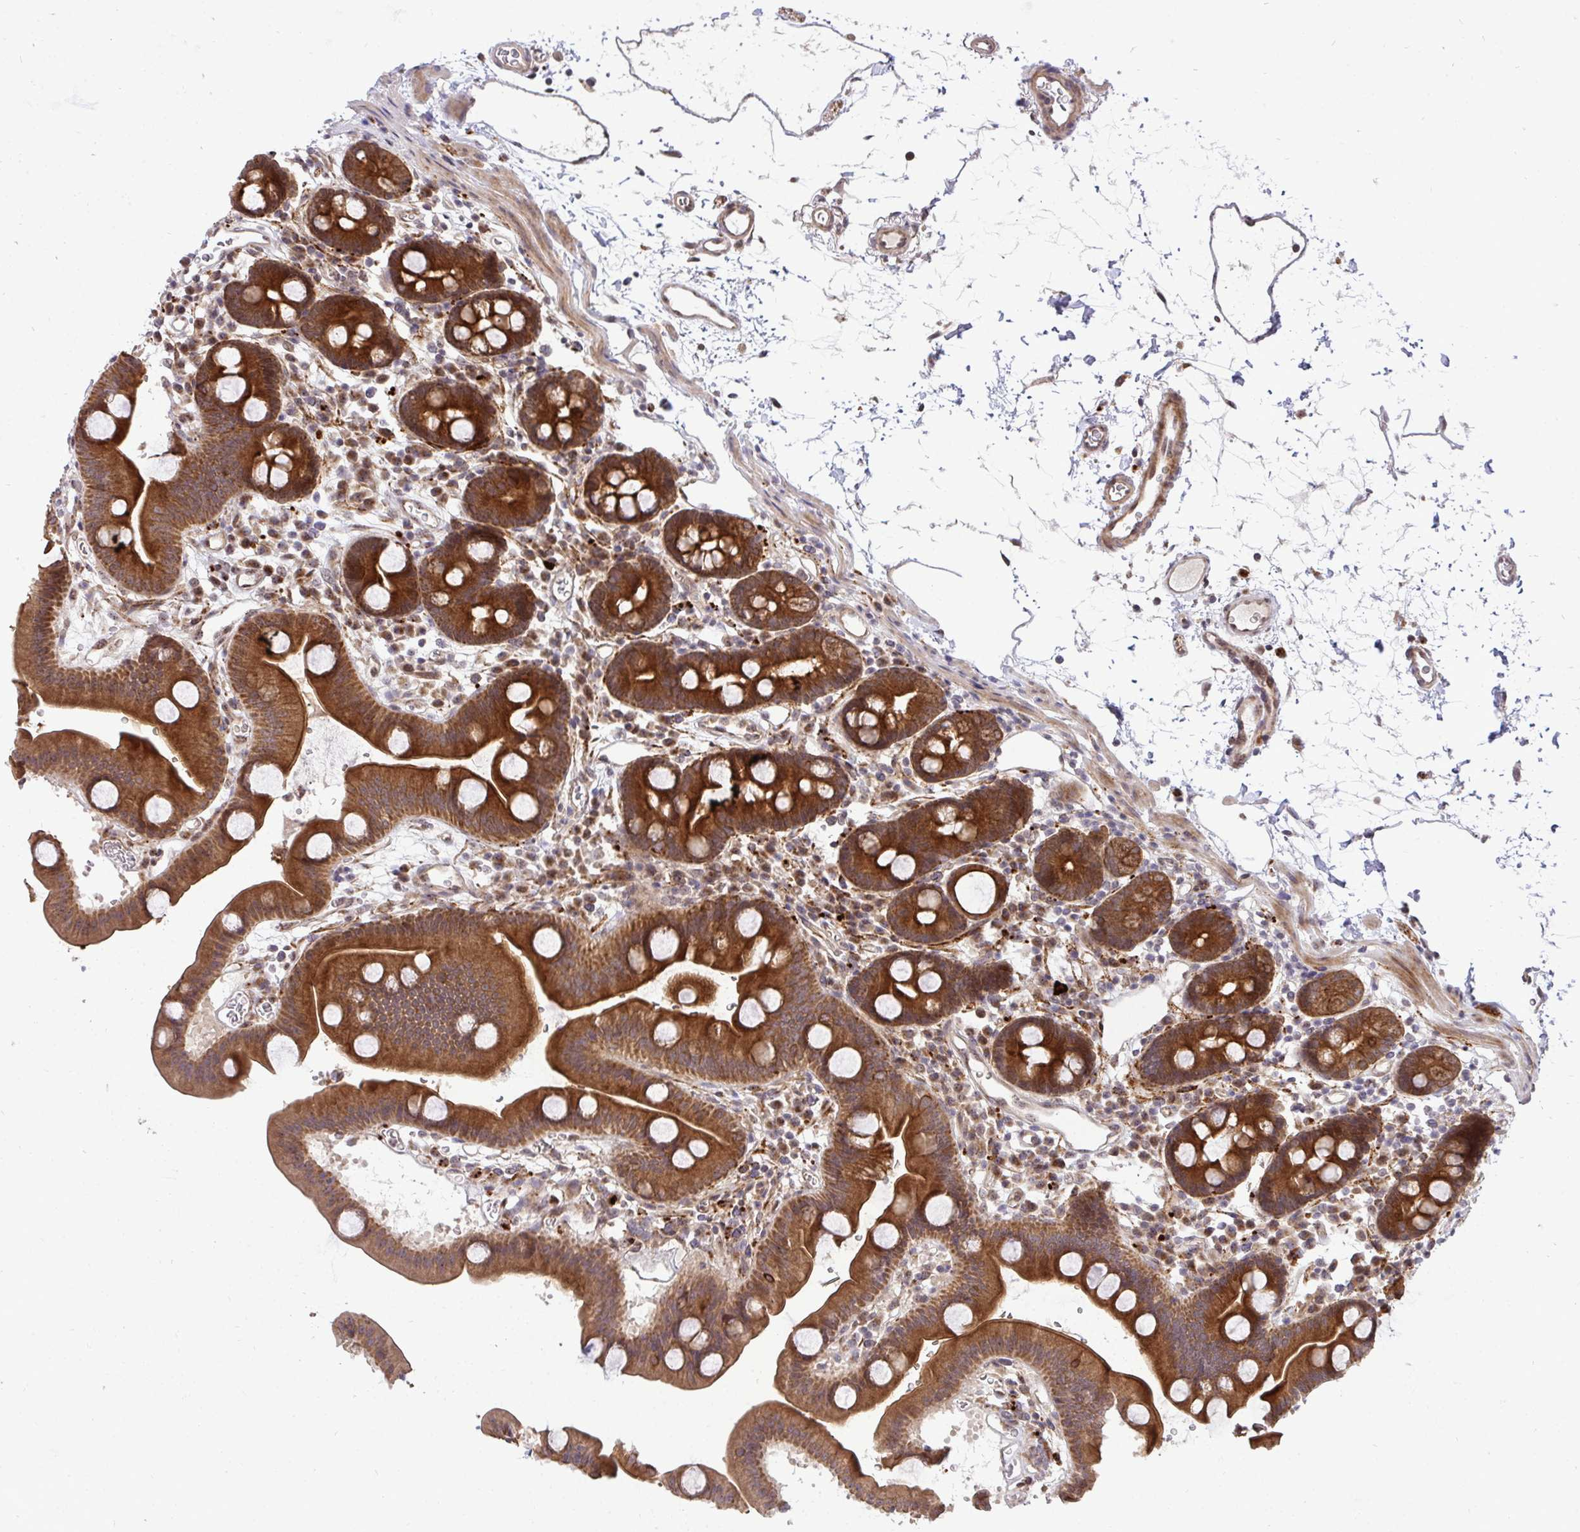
{"staining": {"intensity": "strong", "quantity": ">75%", "location": "cytoplasmic/membranous"}, "tissue": "duodenum", "cell_type": "Glandular cells", "image_type": "normal", "snomed": [{"axis": "morphology", "description": "Normal tissue, NOS"}, {"axis": "topography", "description": "Duodenum"}], "caption": "Immunohistochemistry (IHC) image of benign human duodenum stained for a protein (brown), which demonstrates high levels of strong cytoplasmic/membranous staining in about >75% of glandular cells.", "gene": "TRIM44", "patient": {"sex": "male", "age": 59}}